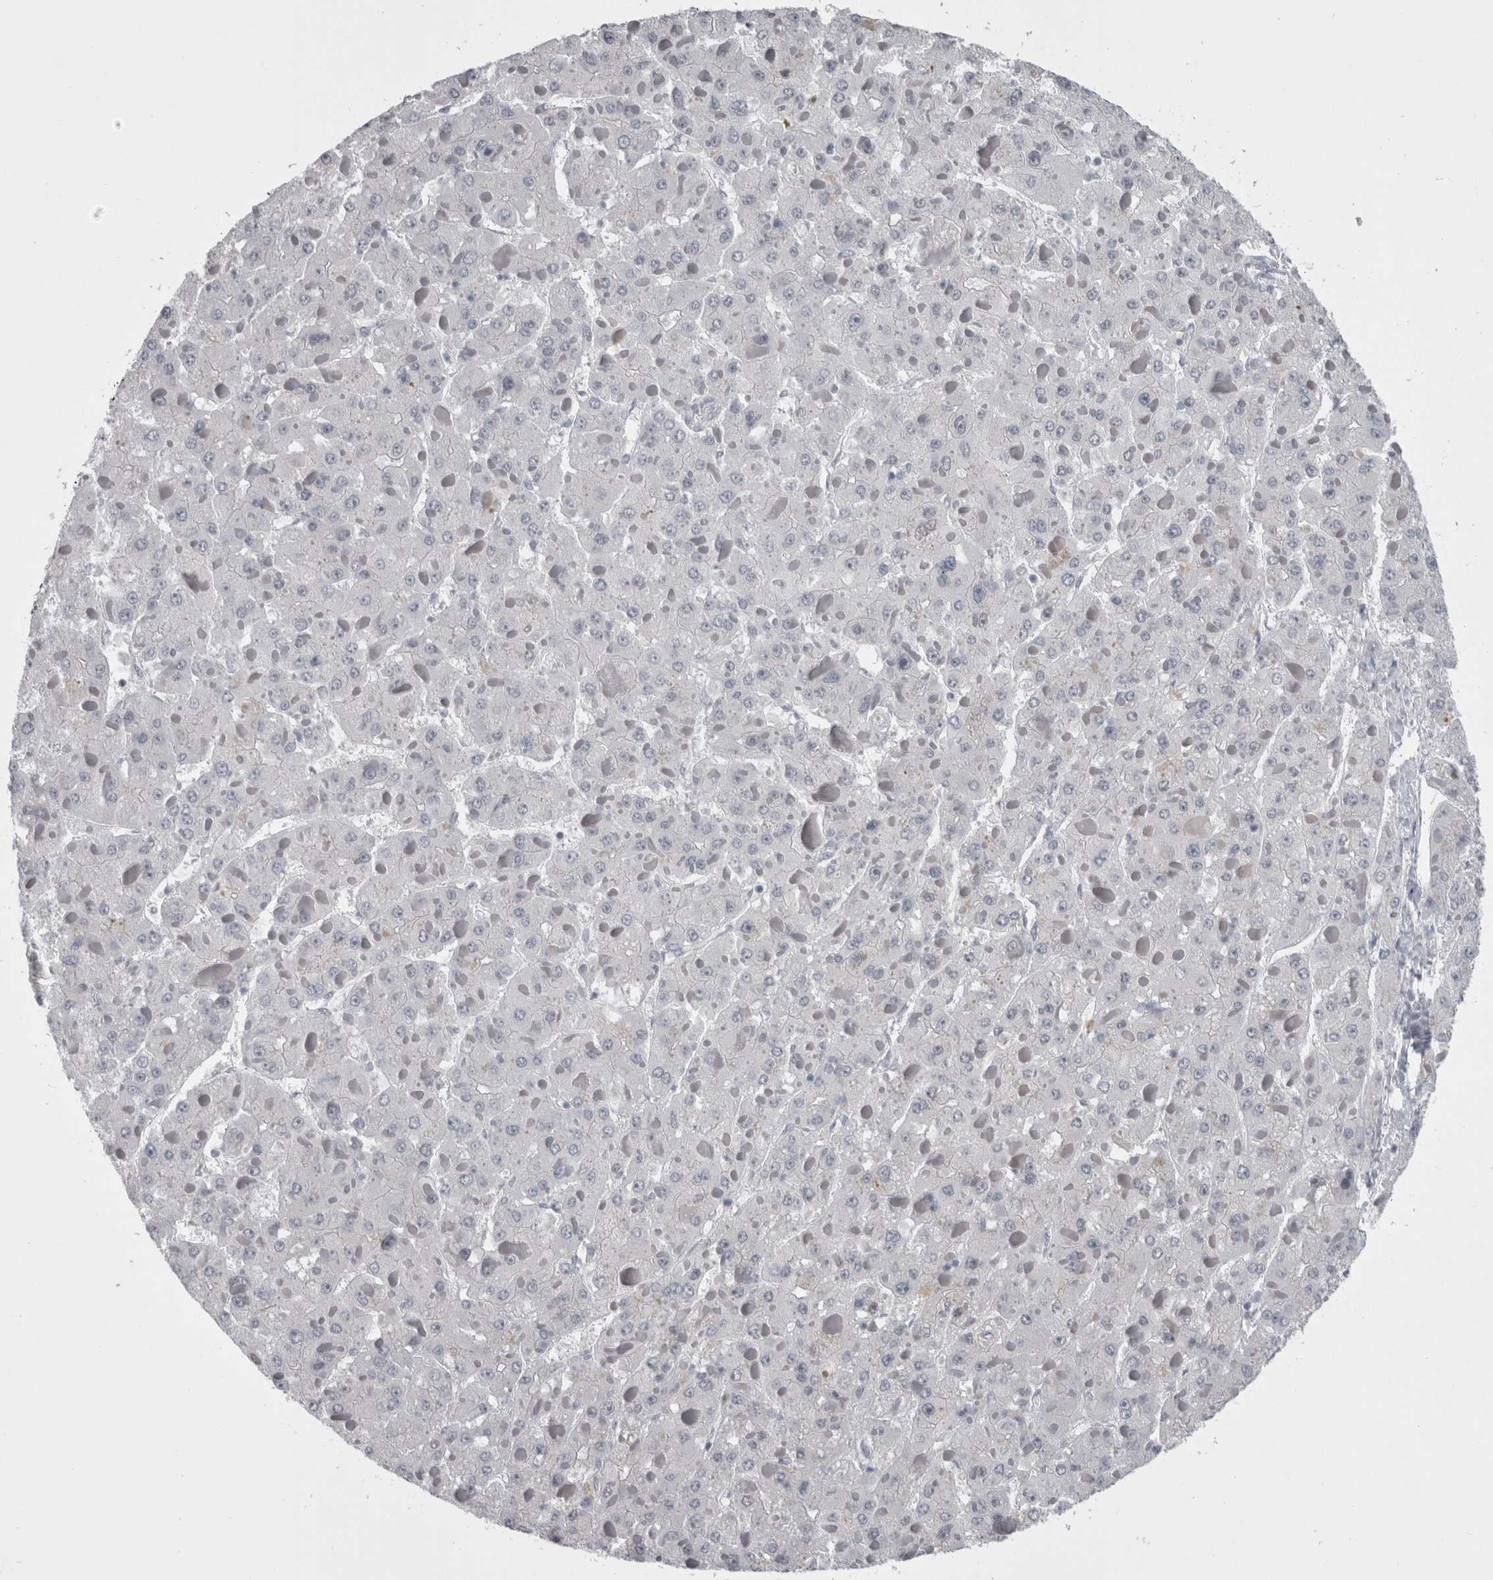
{"staining": {"intensity": "negative", "quantity": "none", "location": "none"}, "tissue": "liver cancer", "cell_type": "Tumor cells", "image_type": "cancer", "snomed": [{"axis": "morphology", "description": "Carcinoma, Hepatocellular, NOS"}, {"axis": "topography", "description": "Liver"}], "caption": "A histopathology image of human hepatocellular carcinoma (liver) is negative for staining in tumor cells. Brightfield microscopy of immunohistochemistry stained with DAB (3,3'-diaminobenzidine) (brown) and hematoxylin (blue), captured at high magnification.", "gene": "C1orf54", "patient": {"sex": "female", "age": 73}}